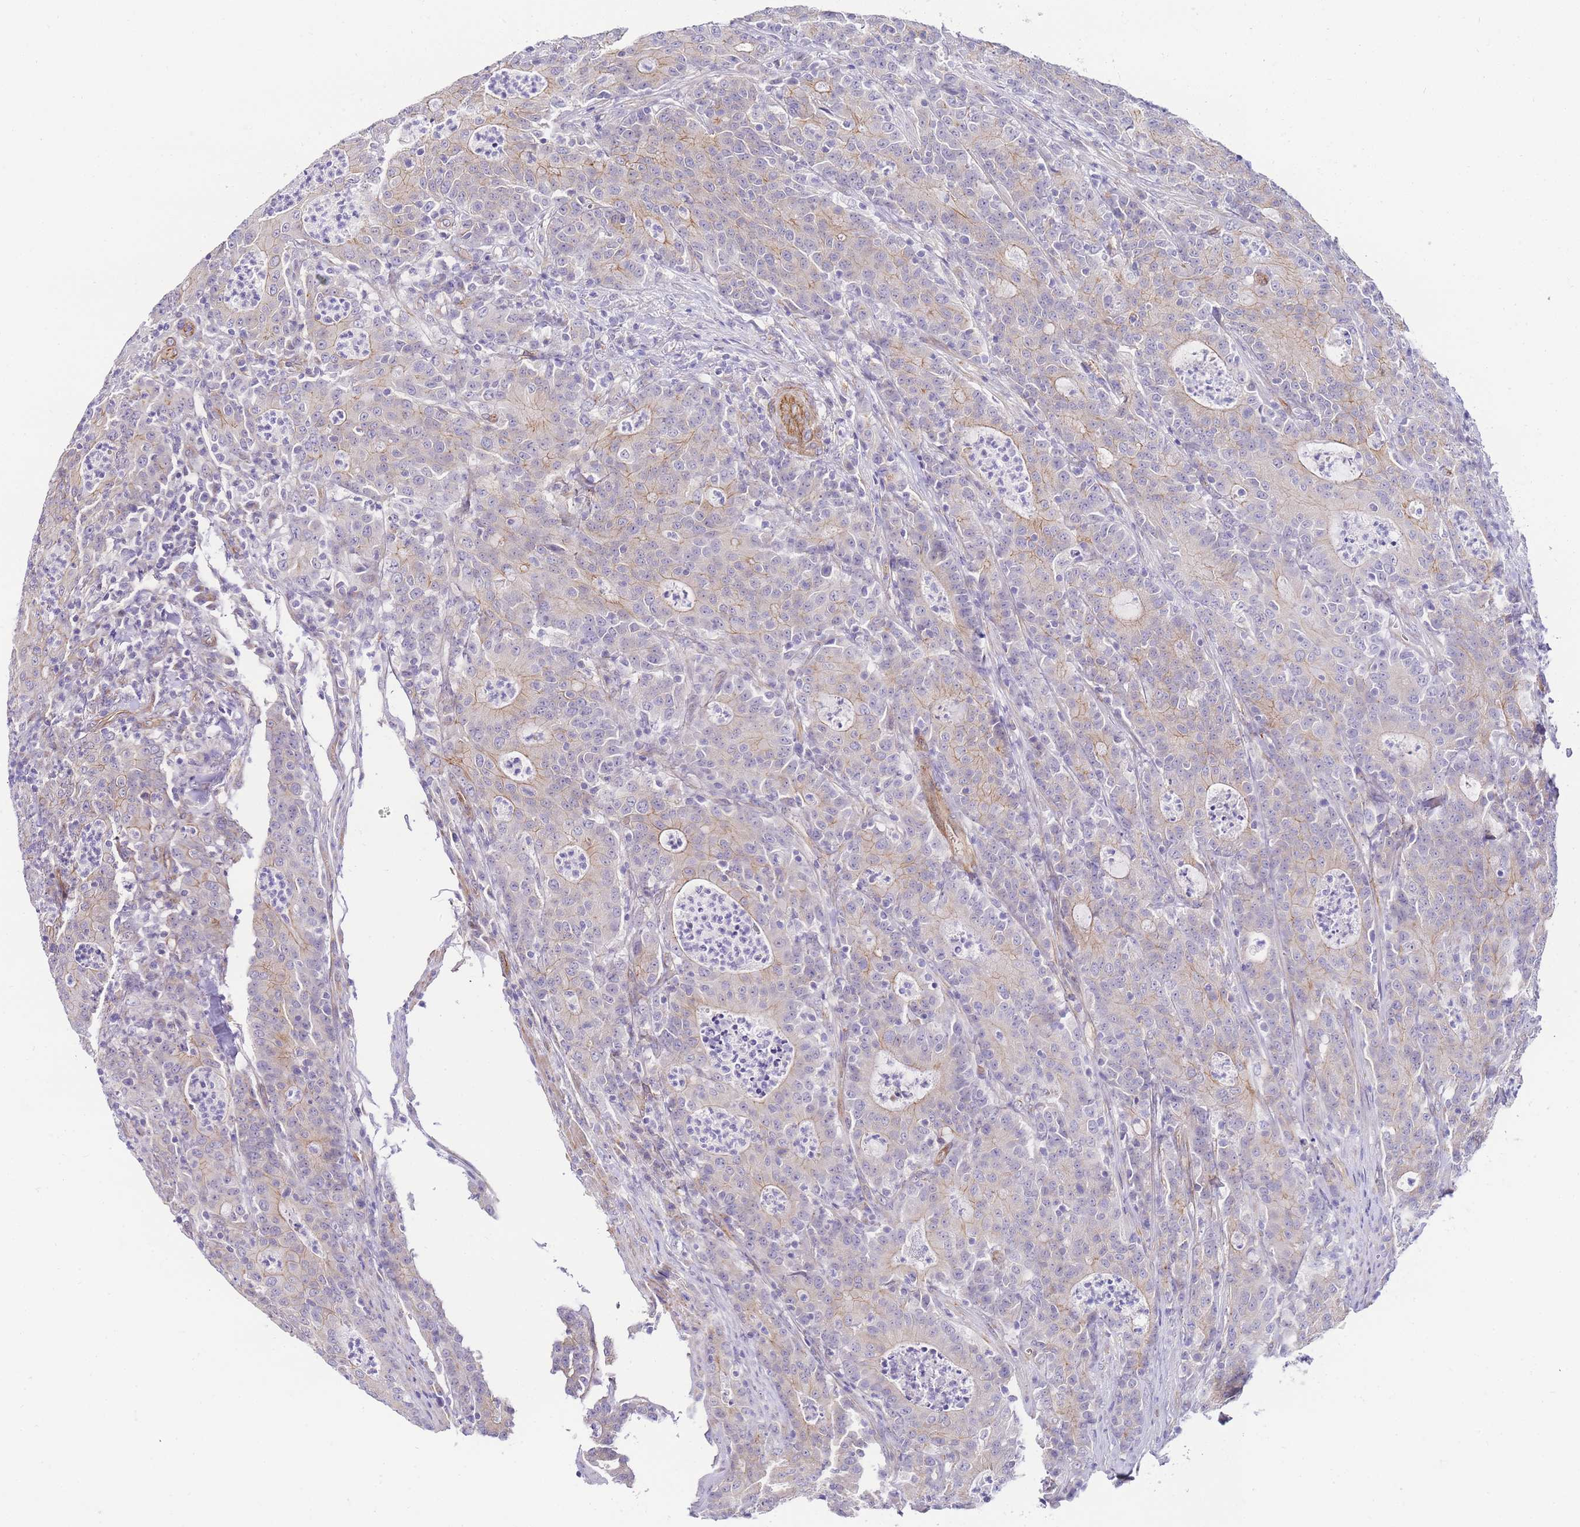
{"staining": {"intensity": "moderate", "quantity": "<25%", "location": "cytoplasmic/membranous"}, "tissue": "colorectal cancer", "cell_type": "Tumor cells", "image_type": "cancer", "snomed": [{"axis": "morphology", "description": "Adenocarcinoma, NOS"}, {"axis": "topography", "description": "Colon"}], "caption": "Immunohistochemical staining of colorectal adenocarcinoma displays moderate cytoplasmic/membranous protein positivity in about <25% of tumor cells. (DAB (3,3'-diaminobenzidine) IHC with brightfield microscopy, high magnification).", "gene": "PDCD7", "patient": {"sex": "male", "age": 83}}